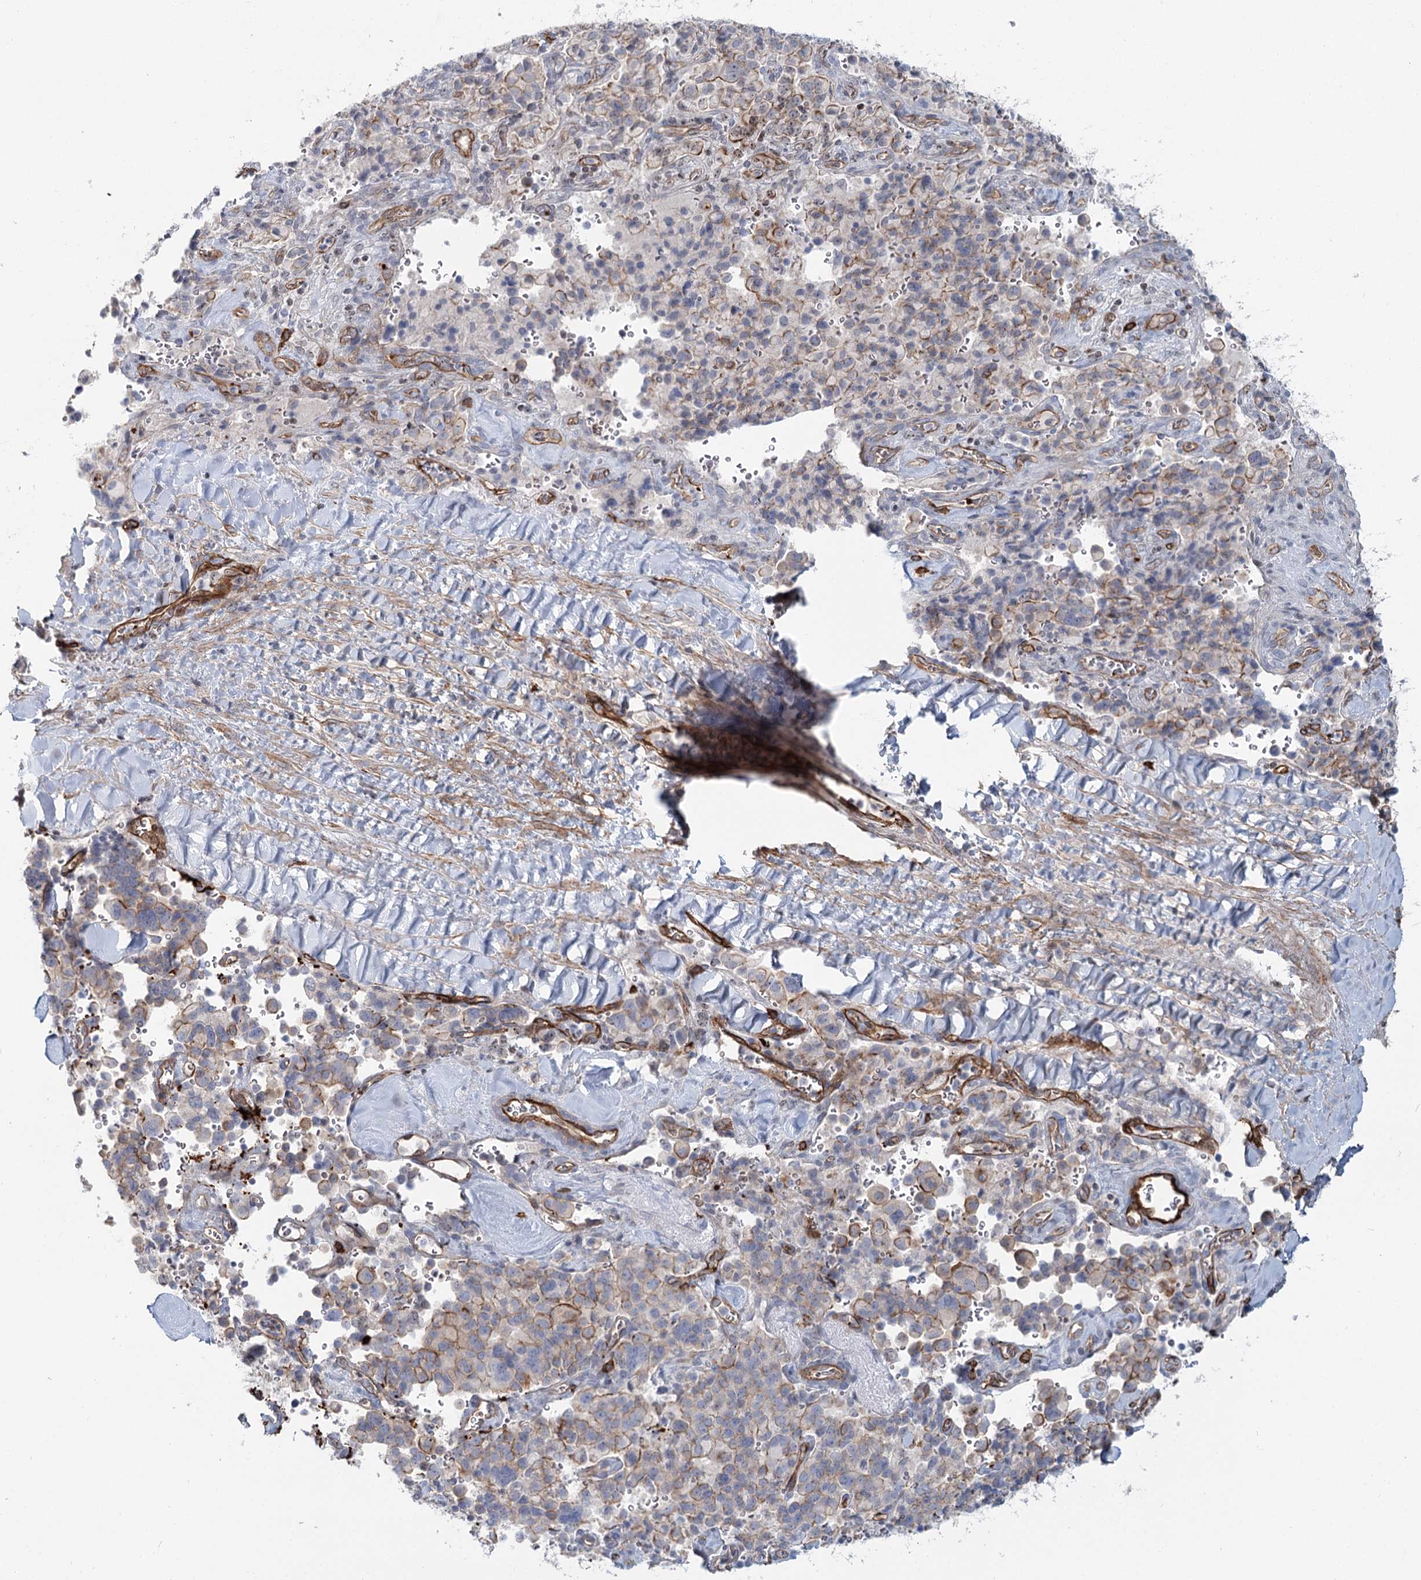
{"staining": {"intensity": "moderate", "quantity": "<25%", "location": "cytoplasmic/membranous"}, "tissue": "pancreatic cancer", "cell_type": "Tumor cells", "image_type": "cancer", "snomed": [{"axis": "morphology", "description": "Adenocarcinoma, NOS"}, {"axis": "topography", "description": "Pancreas"}], "caption": "Pancreatic adenocarcinoma tissue exhibits moderate cytoplasmic/membranous positivity in approximately <25% of tumor cells, visualized by immunohistochemistry.", "gene": "ZFYVE28", "patient": {"sex": "male", "age": 65}}